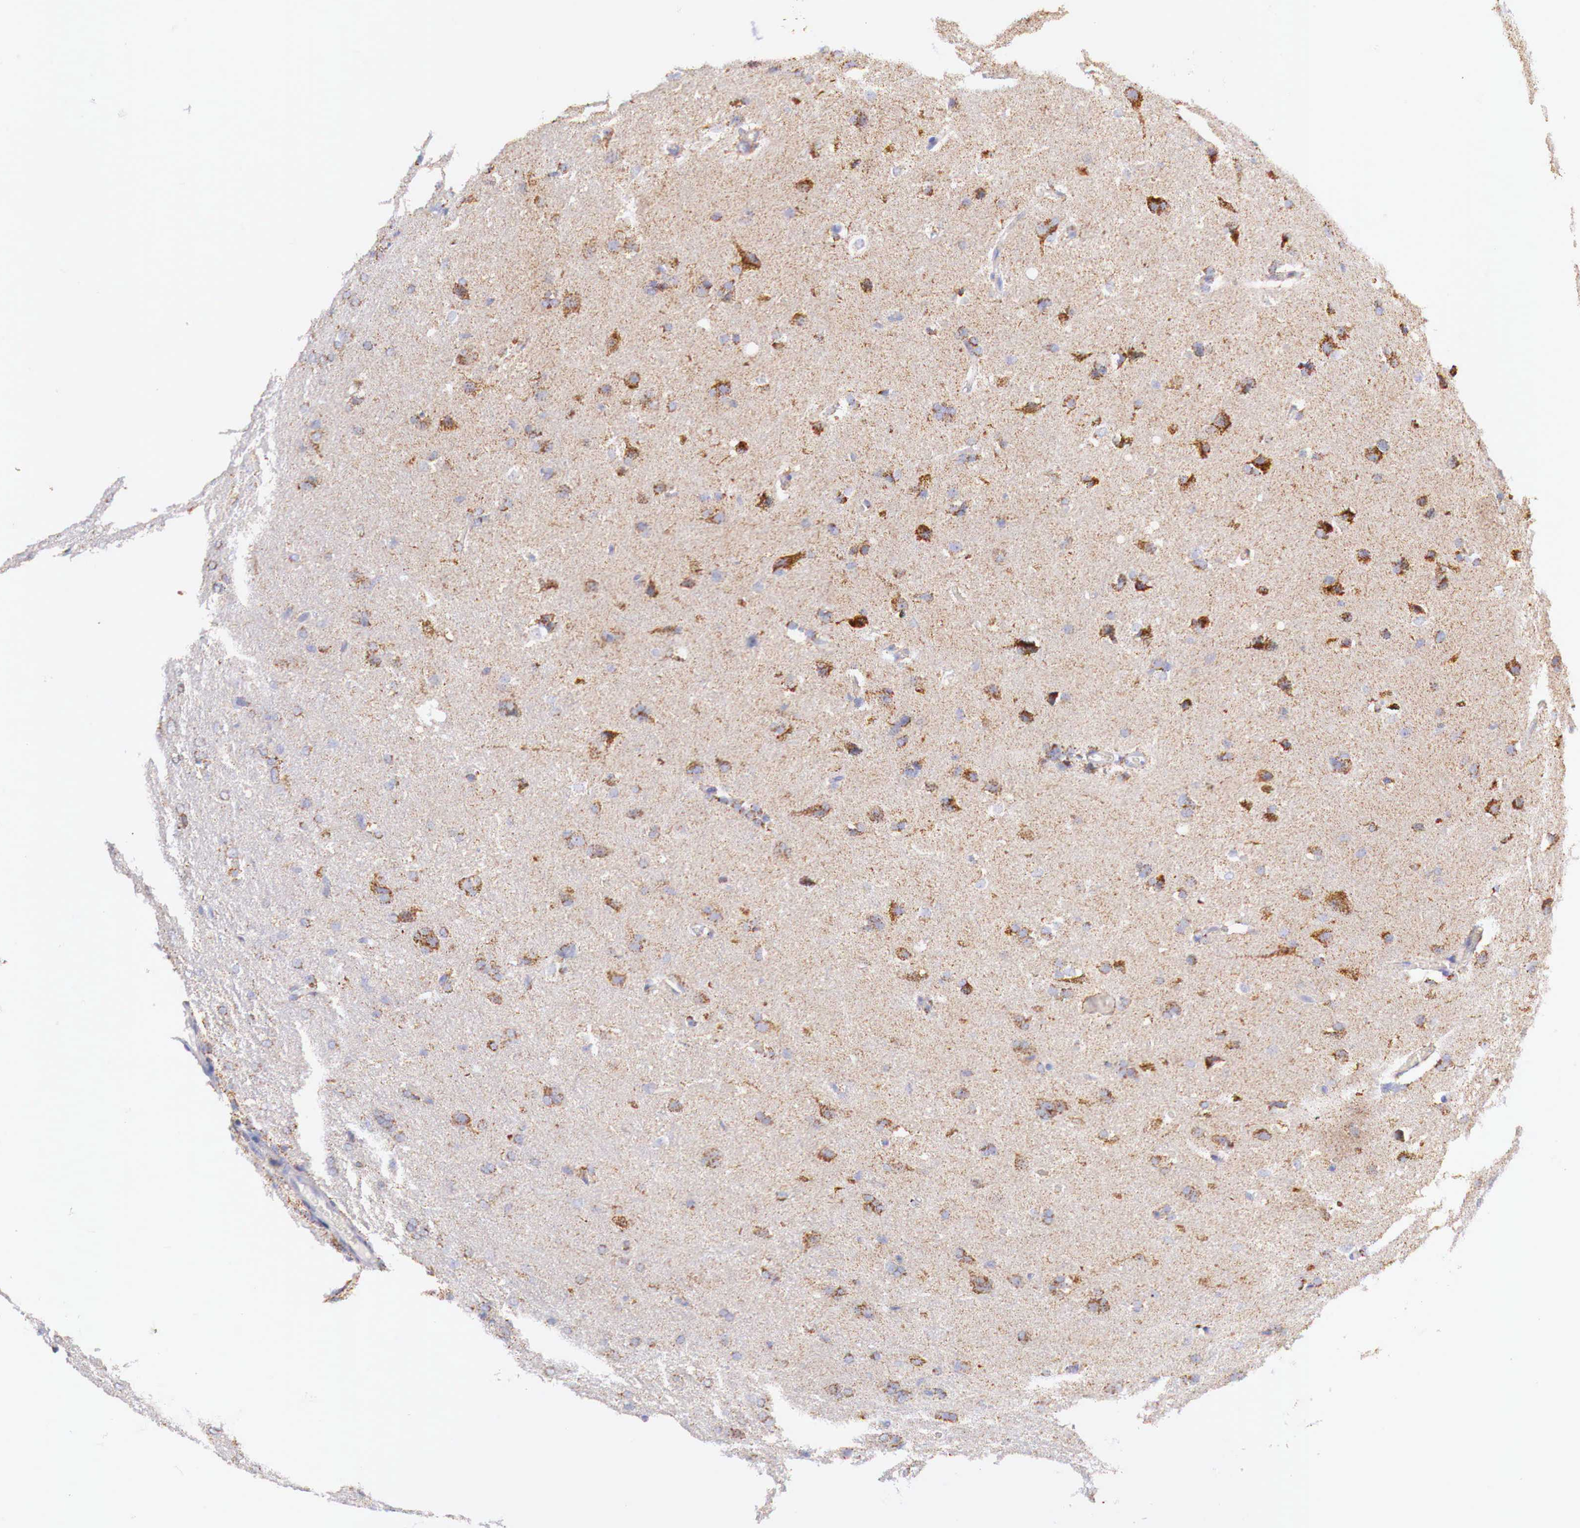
{"staining": {"intensity": "weak", "quantity": "25%-75%", "location": "cytoplasmic/membranous"}, "tissue": "glioma", "cell_type": "Tumor cells", "image_type": "cancer", "snomed": [{"axis": "morphology", "description": "Glioma, malignant, High grade"}, {"axis": "topography", "description": "Brain"}], "caption": "There is low levels of weak cytoplasmic/membranous positivity in tumor cells of high-grade glioma (malignant), as demonstrated by immunohistochemical staining (brown color).", "gene": "IDH3G", "patient": {"sex": "male", "age": 68}}